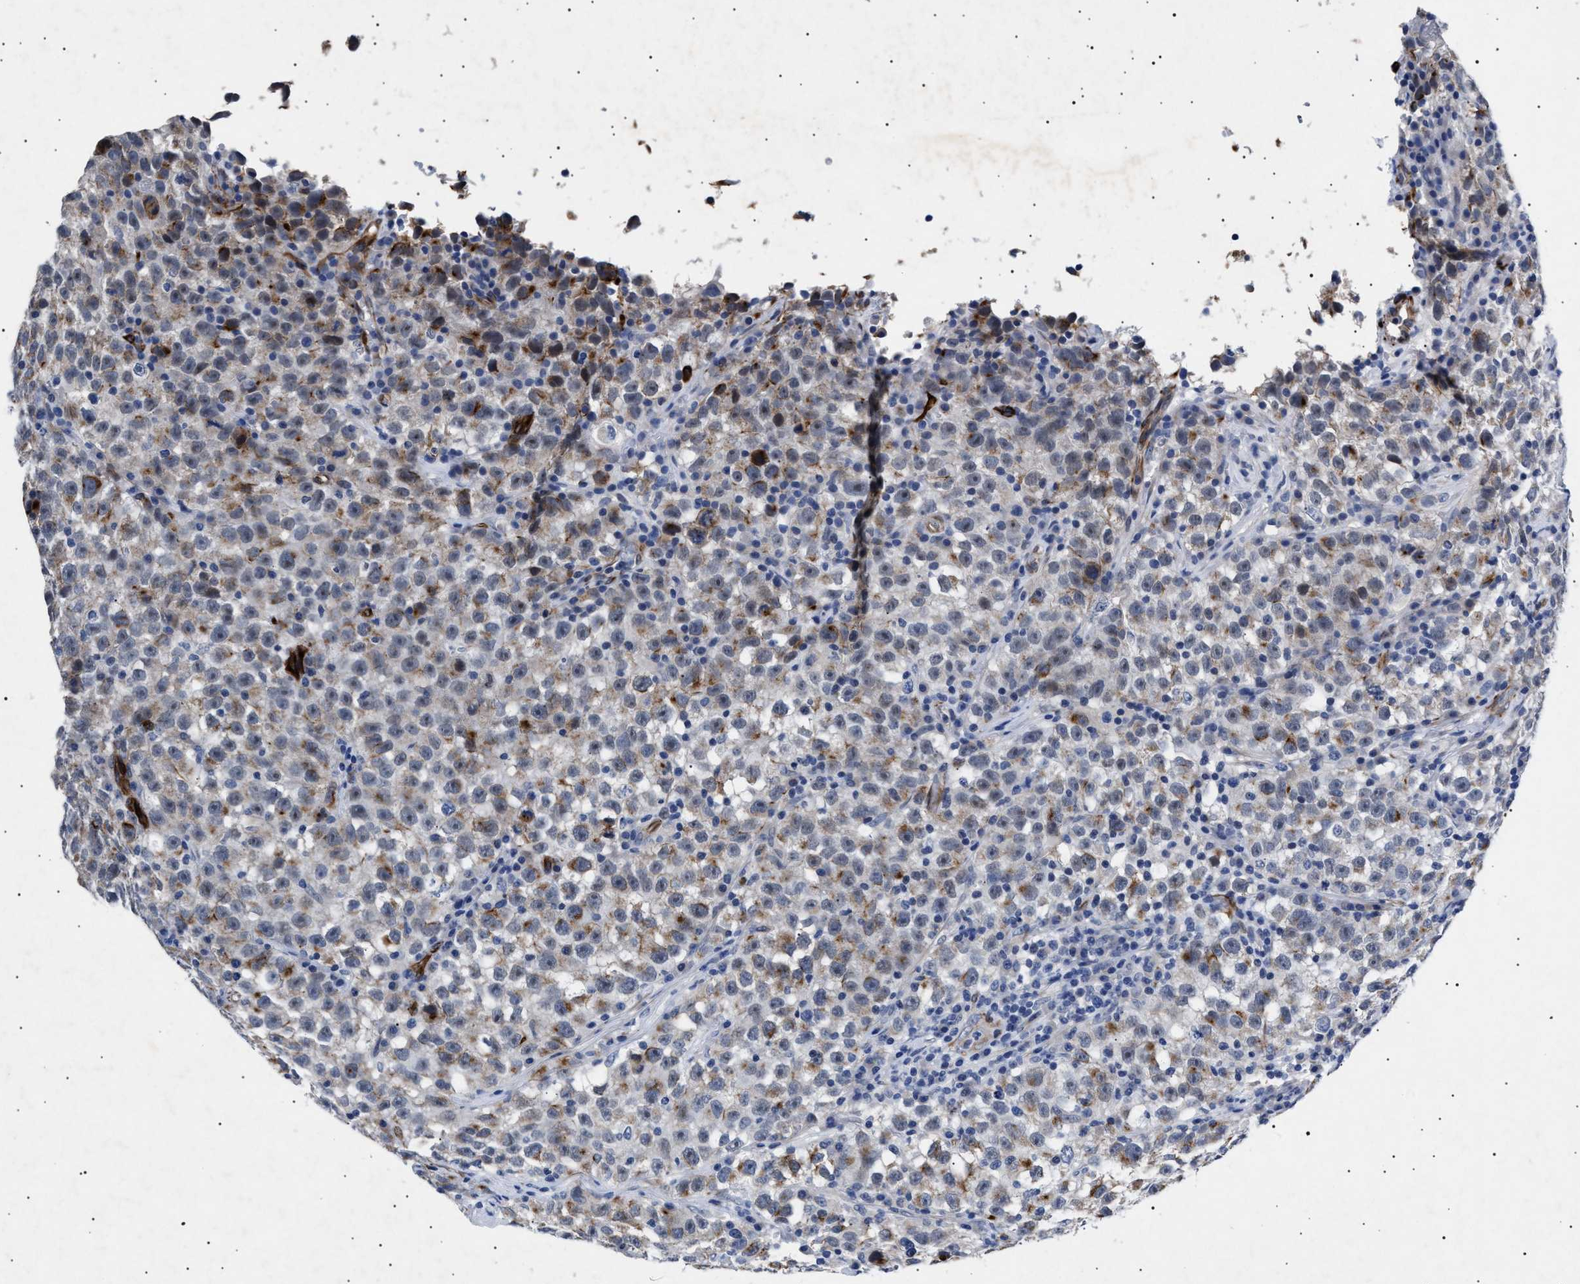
{"staining": {"intensity": "moderate", "quantity": "<25%", "location": "cytoplasmic/membranous"}, "tissue": "testis cancer", "cell_type": "Tumor cells", "image_type": "cancer", "snomed": [{"axis": "morphology", "description": "Seminoma, NOS"}, {"axis": "topography", "description": "Testis"}], "caption": "Immunohistochemistry (IHC) of human seminoma (testis) shows low levels of moderate cytoplasmic/membranous staining in about <25% of tumor cells.", "gene": "OLFML2A", "patient": {"sex": "male", "age": 22}}